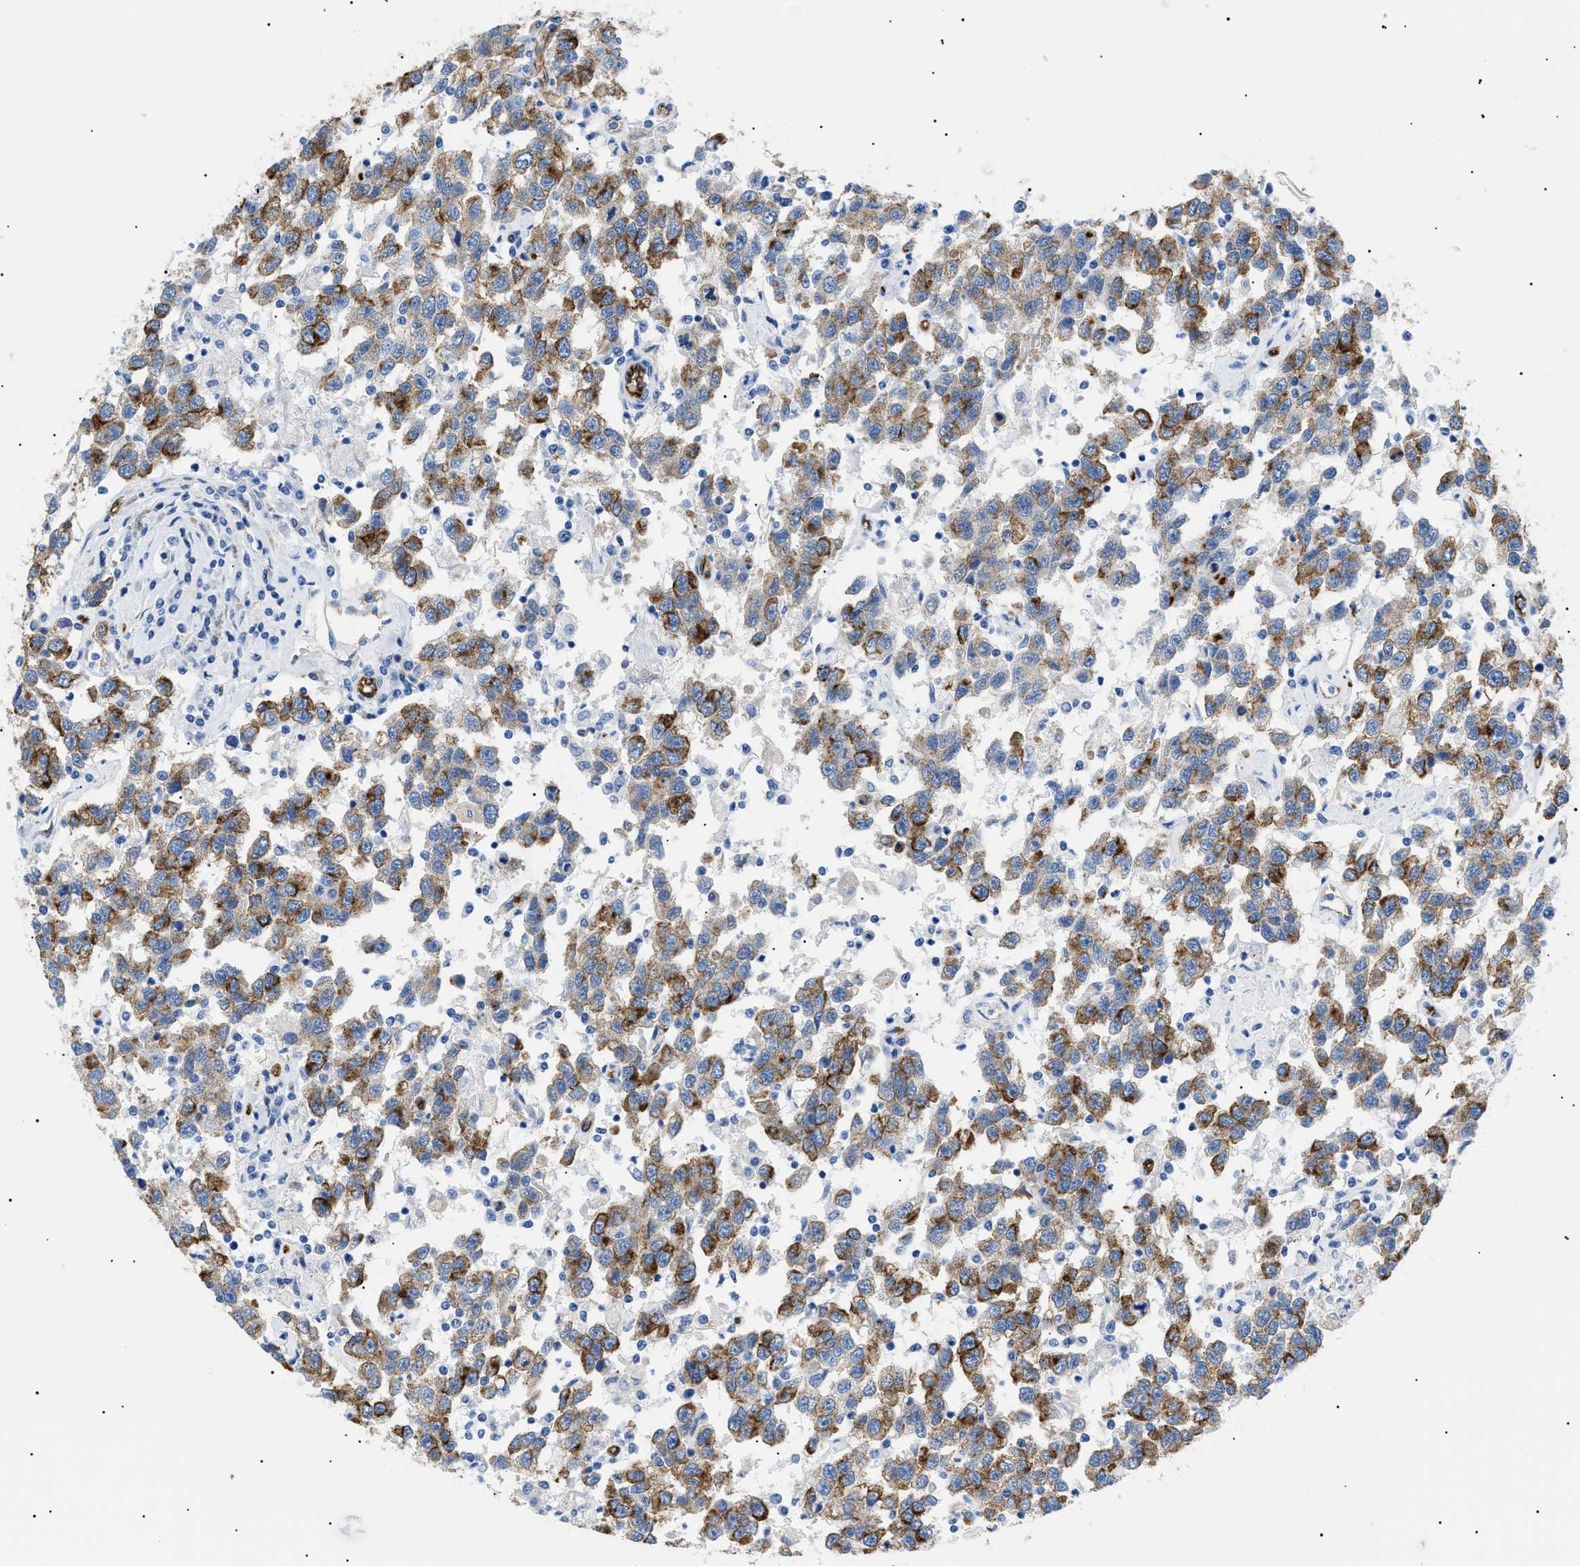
{"staining": {"intensity": "moderate", "quantity": ">75%", "location": "cytoplasmic/membranous"}, "tissue": "testis cancer", "cell_type": "Tumor cells", "image_type": "cancer", "snomed": [{"axis": "morphology", "description": "Seminoma, NOS"}, {"axis": "topography", "description": "Testis"}], "caption": "IHC of seminoma (testis) displays medium levels of moderate cytoplasmic/membranous expression in approximately >75% of tumor cells. Nuclei are stained in blue.", "gene": "PODXL", "patient": {"sex": "male", "age": 41}}